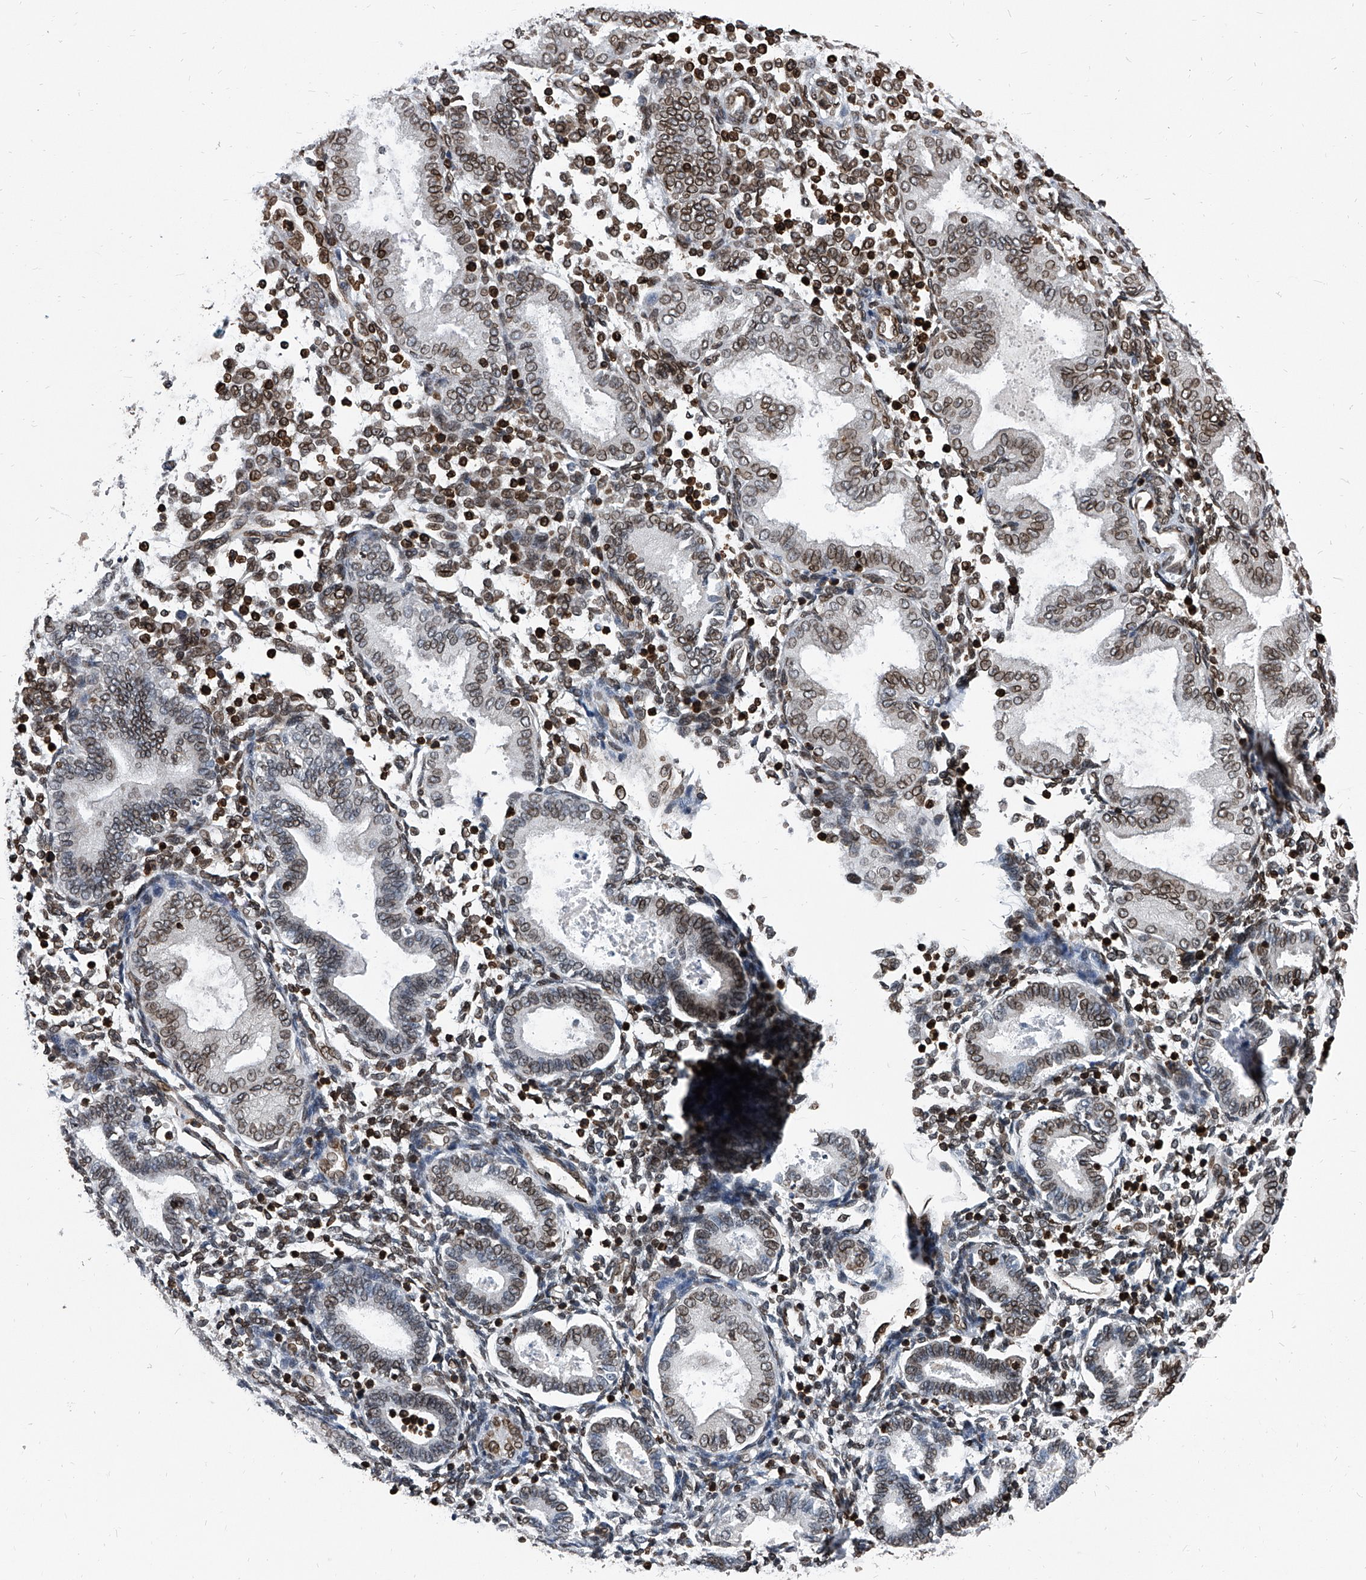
{"staining": {"intensity": "moderate", "quantity": "25%-75%", "location": "cytoplasmic/membranous,nuclear"}, "tissue": "endometrium", "cell_type": "Cells in endometrial stroma", "image_type": "normal", "snomed": [{"axis": "morphology", "description": "Normal tissue, NOS"}, {"axis": "topography", "description": "Endometrium"}], "caption": "This image shows unremarkable endometrium stained with immunohistochemistry (IHC) to label a protein in brown. The cytoplasmic/membranous,nuclear of cells in endometrial stroma show moderate positivity for the protein. Nuclei are counter-stained blue.", "gene": "PHF20", "patient": {"sex": "female", "age": 53}}